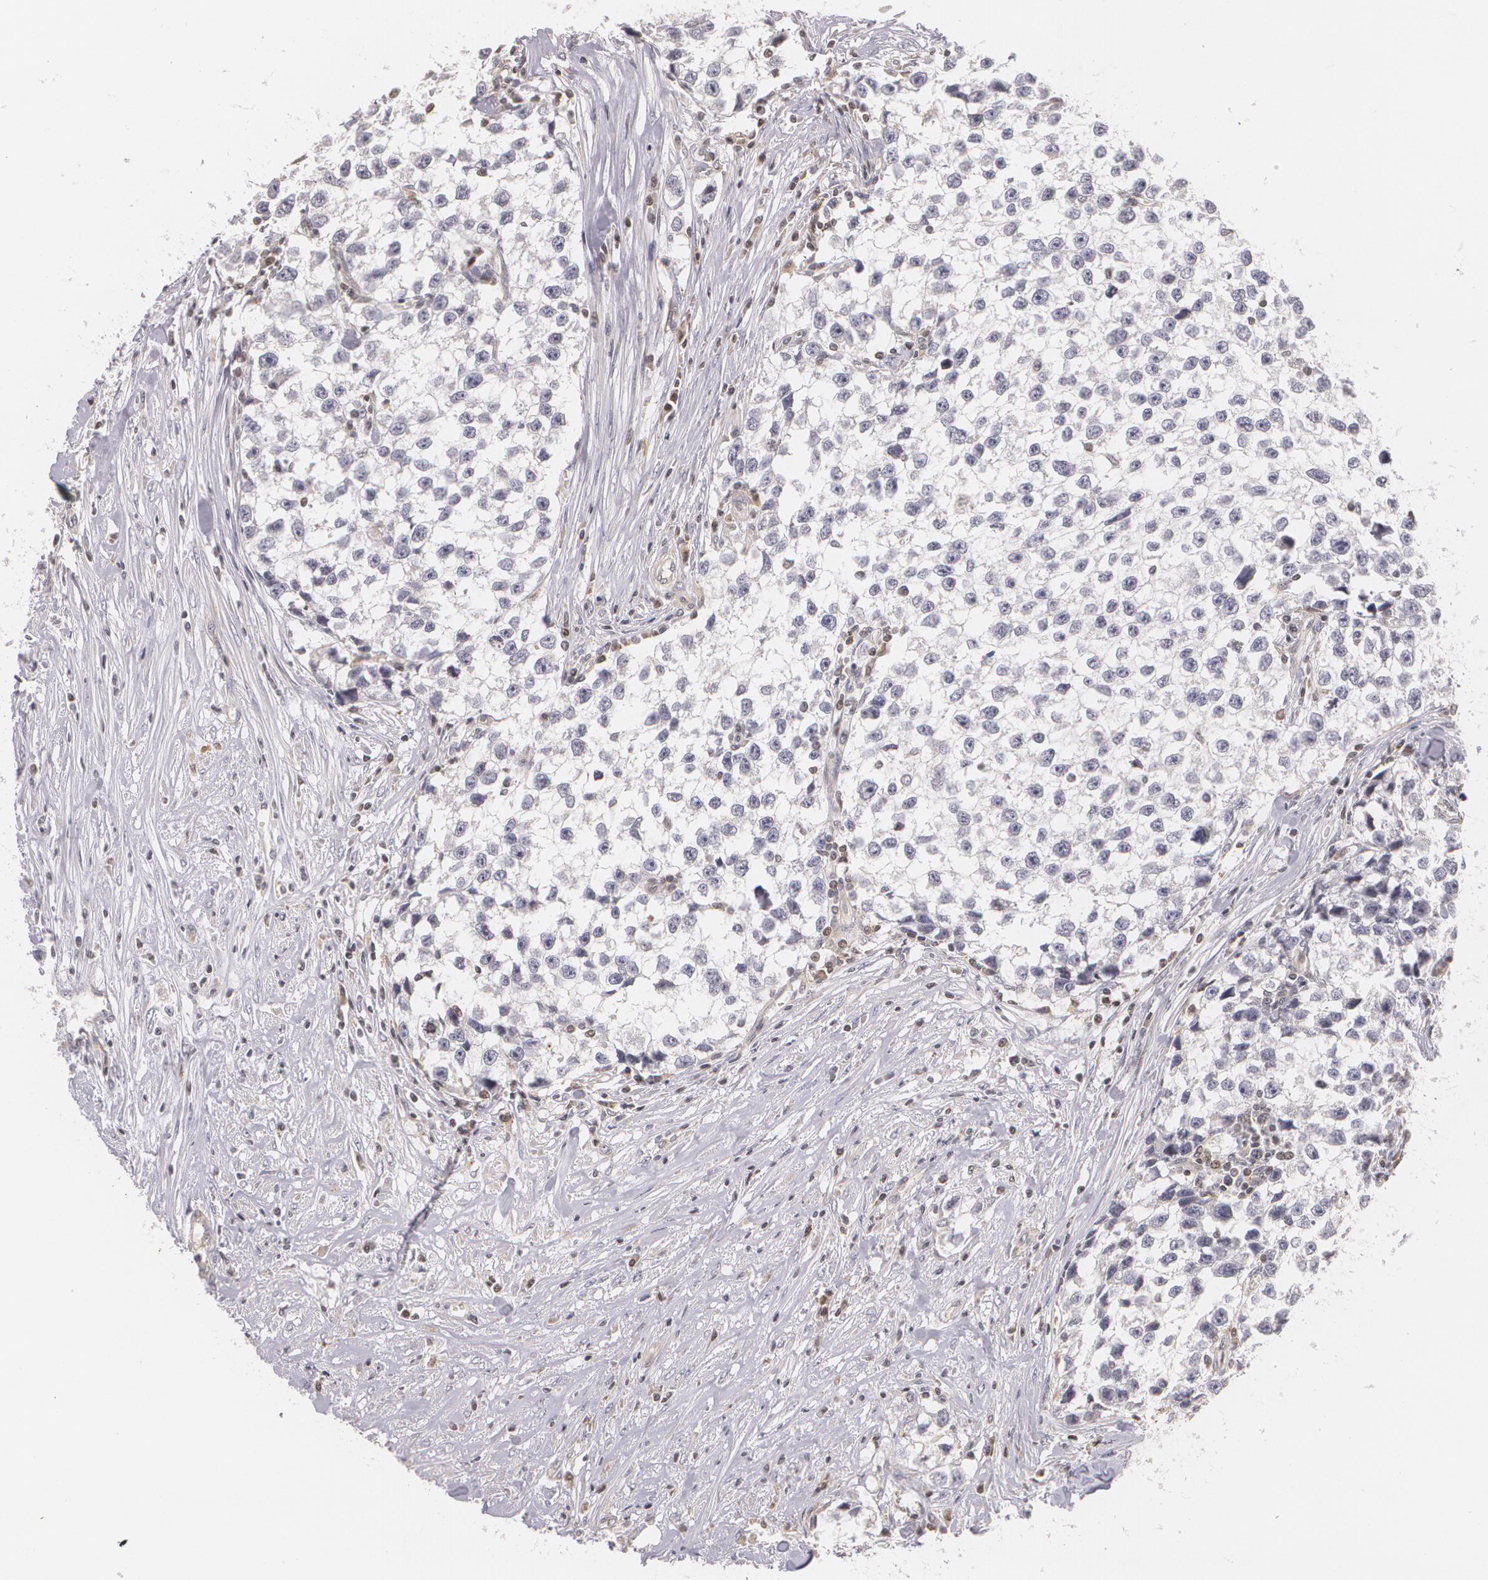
{"staining": {"intensity": "negative", "quantity": "none", "location": "none"}, "tissue": "testis cancer", "cell_type": "Tumor cells", "image_type": "cancer", "snomed": [{"axis": "morphology", "description": "Seminoma, NOS"}, {"axis": "morphology", "description": "Carcinoma, Embryonal, NOS"}, {"axis": "topography", "description": "Testis"}], "caption": "Immunohistochemistry histopathology image of testis cancer stained for a protein (brown), which displays no staining in tumor cells.", "gene": "VAV3", "patient": {"sex": "male", "age": 30}}